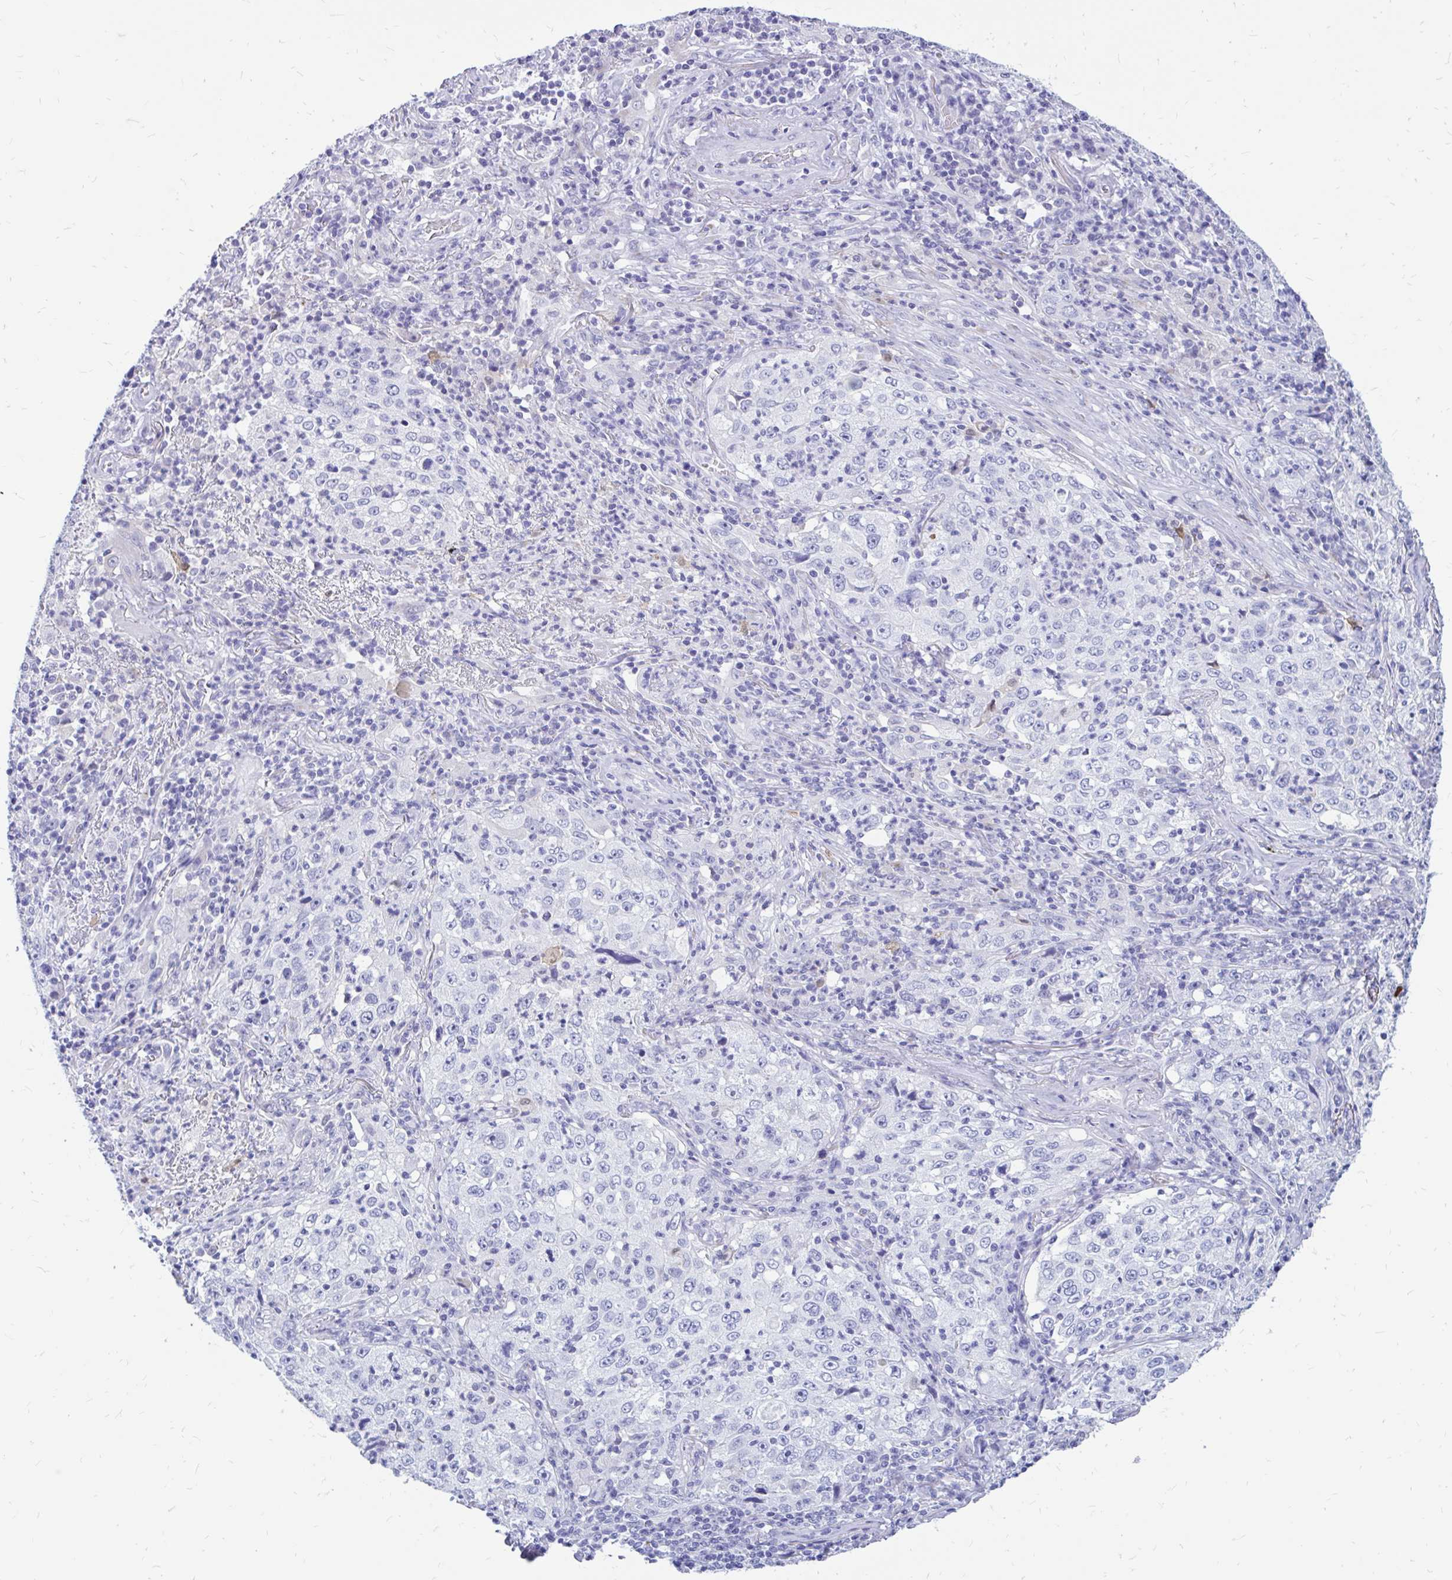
{"staining": {"intensity": "negative", "quantity": "none", "location": "none"}, "tissue": "lung cancer", "cell_type": "Tumor cells", "image_type": "cancer", "snomed": [{"axis": "morphology", "description": "Squamous cell carcinoma, NOS"}, {"axis": "topography", "description": "Lung"}], "caption": "This is a image of immunohistochemistry staining of squamous cell carcinoma (lung), which shows no expression in tumor cells.", "gene": "IGSF5", "patient": {"sex": "male", "age": 71}}